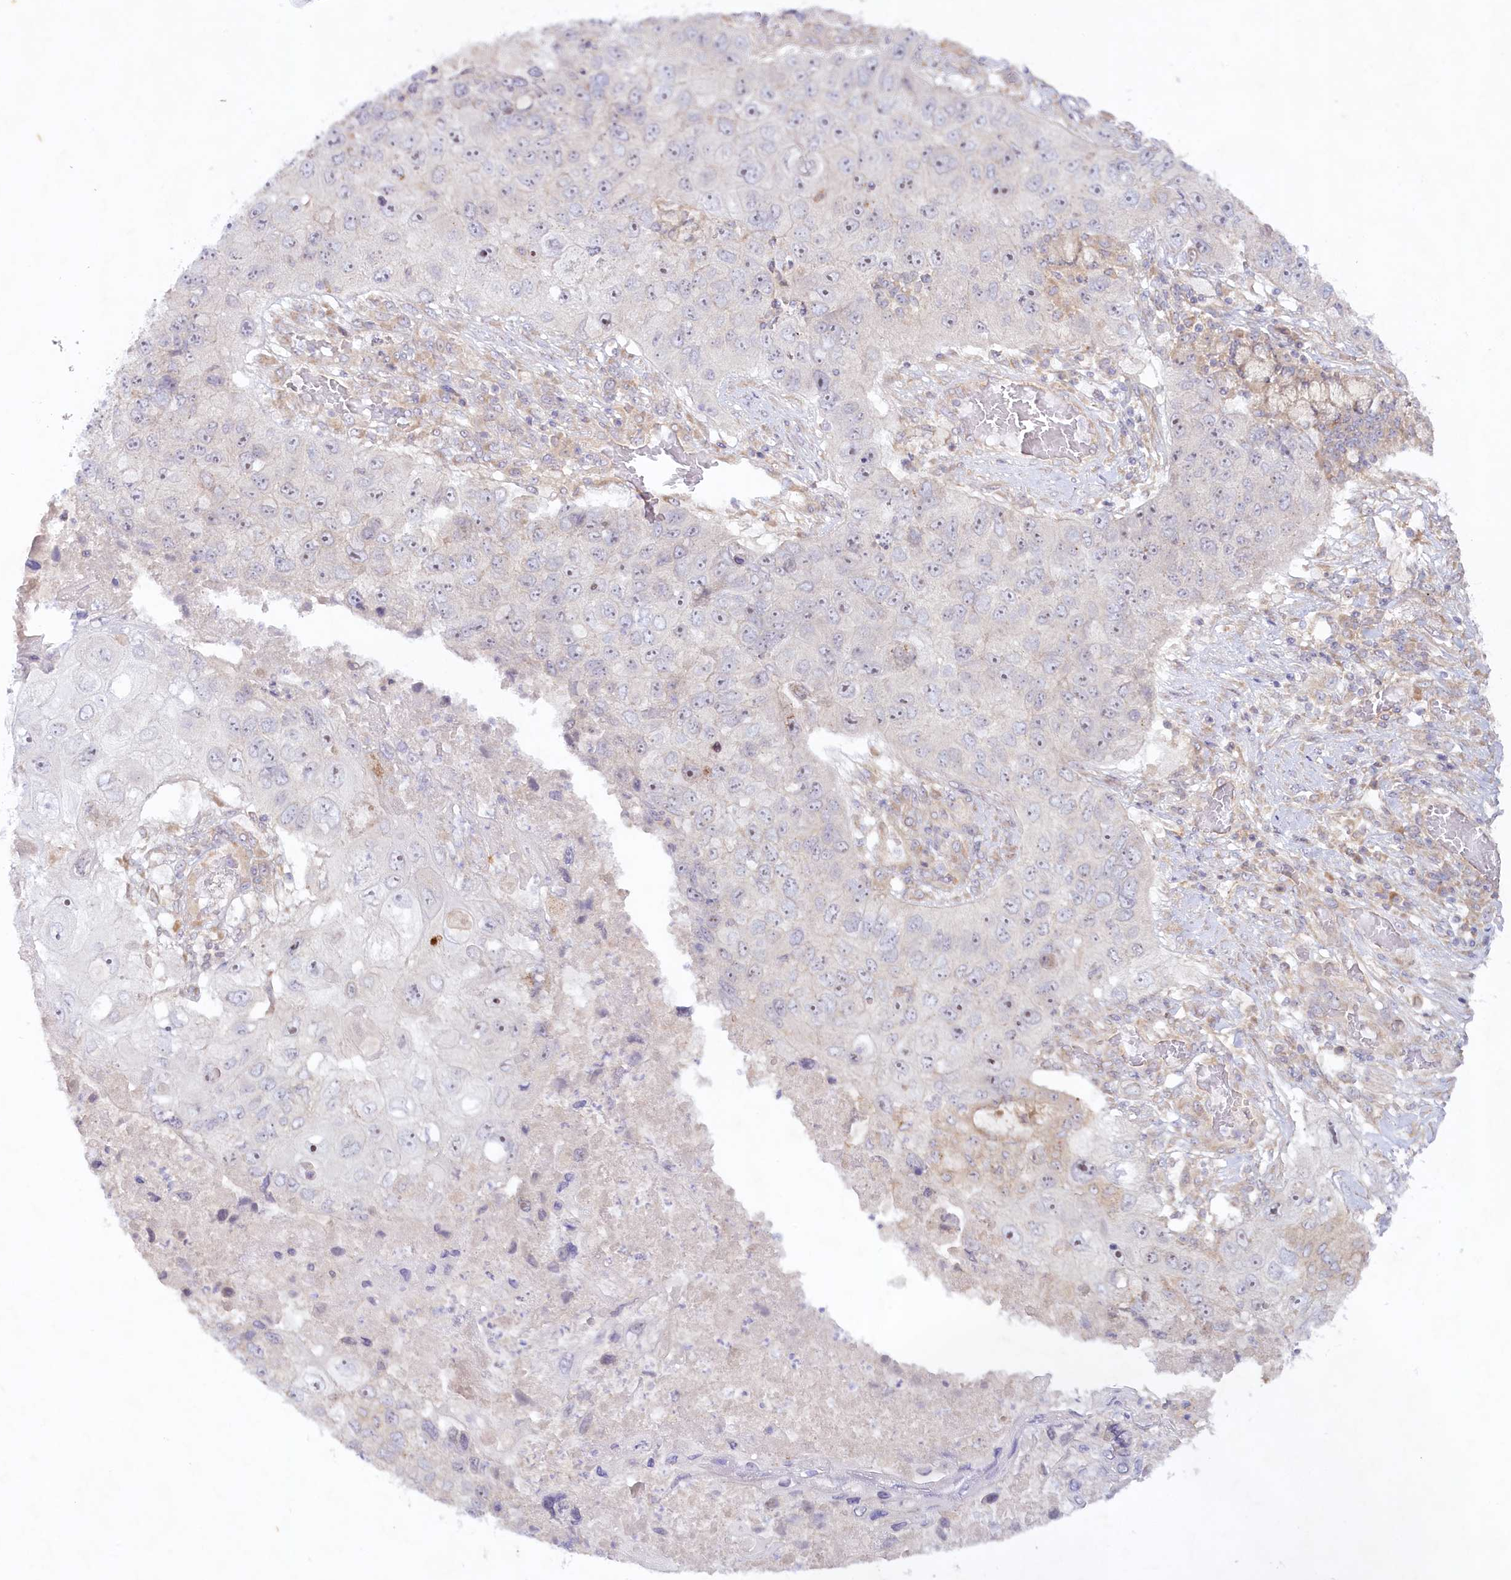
{"staining": {"intensity": "negative", "quantity": "none", "location": "none"}, "tissue": "lung cancer", "cell_type": "Tumor cells", "image_type": "cancer", "snomed": [{"axis": "morphology", "description": "Squamous cell carcinoma, NOS"}, {"axis": "topography", "description": "Lung"}], "caption": "High power microscopy histopathology image of an immunohistochemistry photomicrograph of squamous cell carcinoma (lung), revealing no significant staining in tumor cells.", "gene": "TNIP1", "patient": {"sex": "male", "age": 61}}